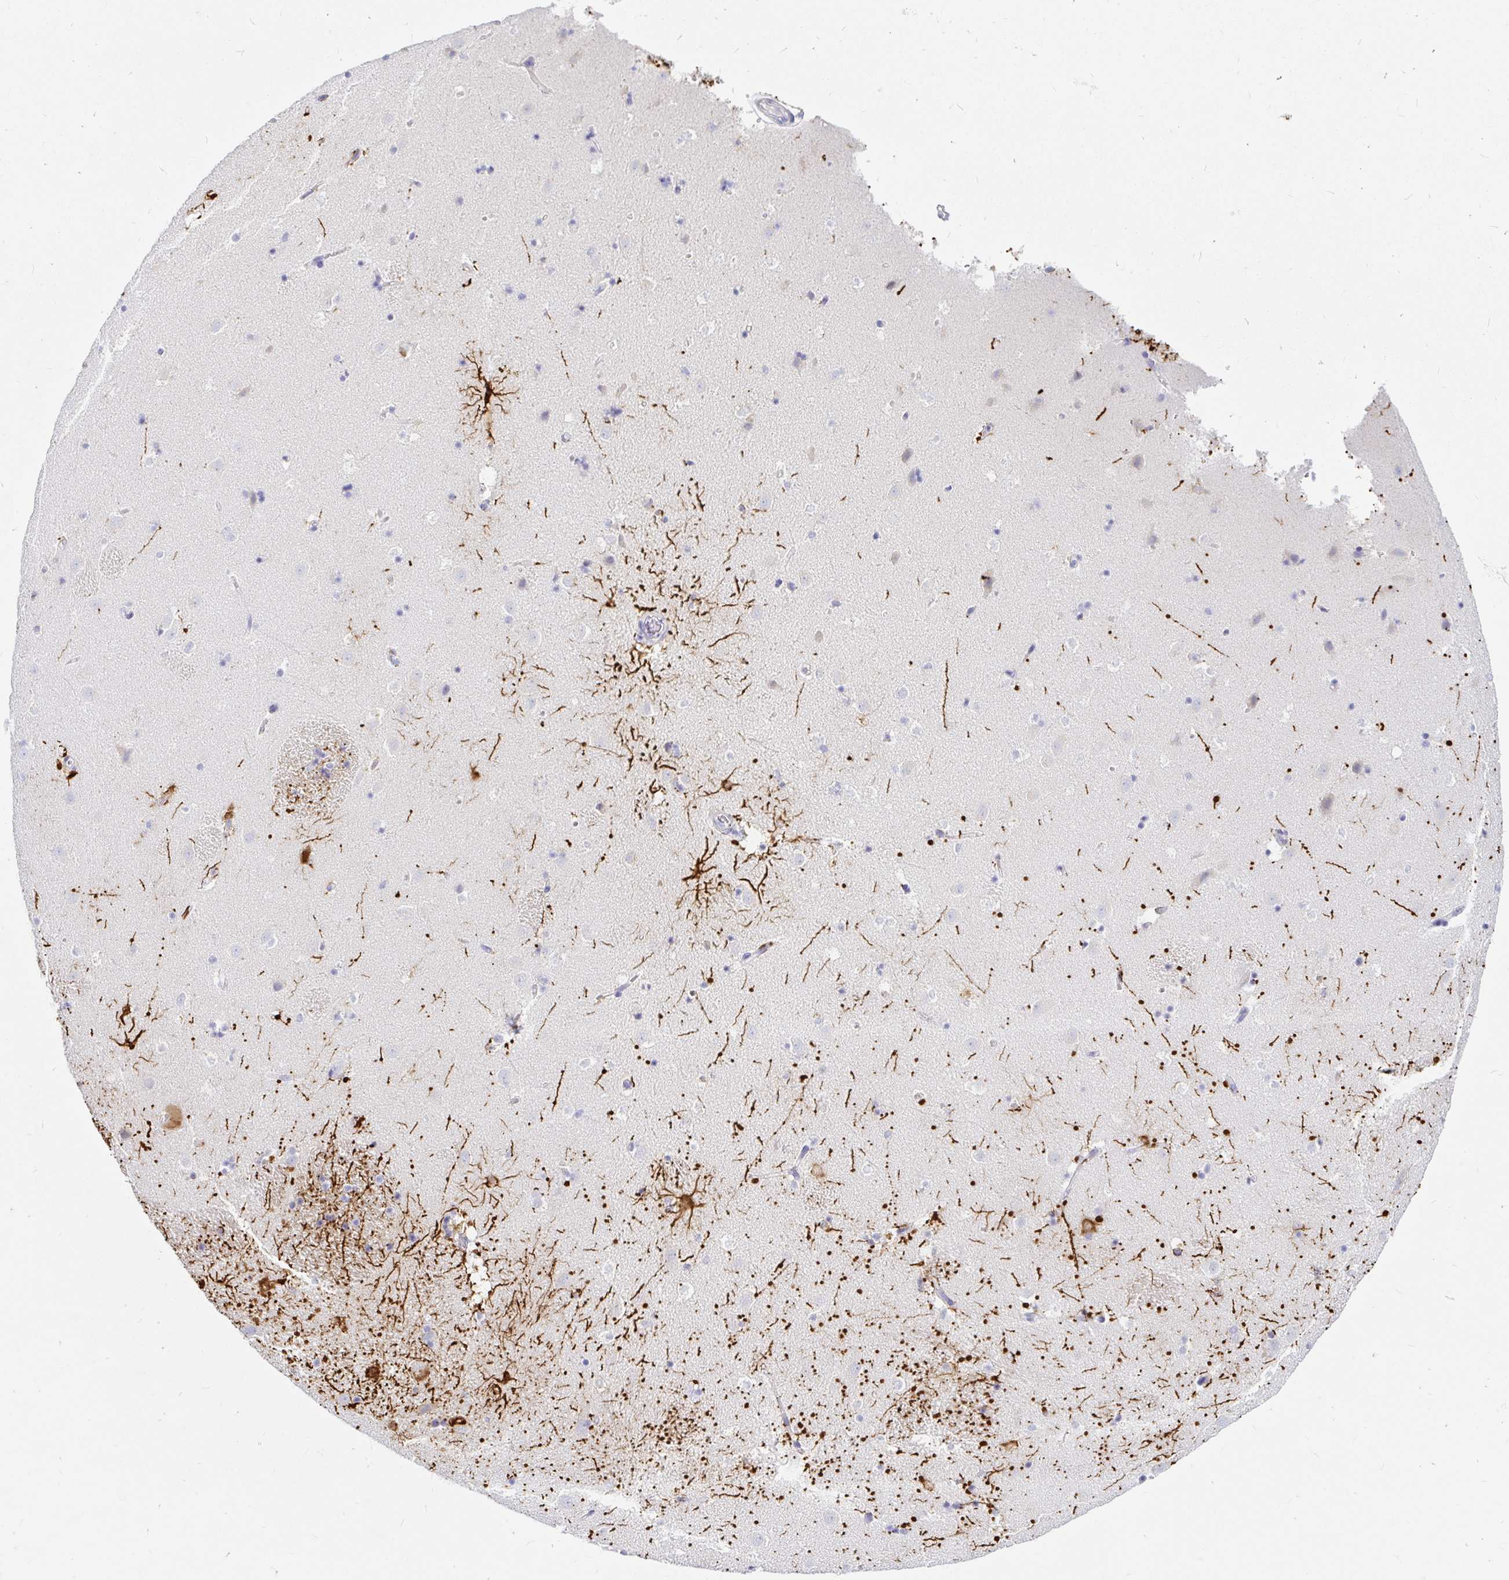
{"staining": {"intensity": "strong", "quantity": "<25%", "location": "cytoplasmic/membranous"}, "tissue": "caudate", "cell_type": "Glial cells", "image_type": "normal", "snomed": [{"axis": "morphology", "description": "Normal tissue, NOS"}, {"axis": "topography", "description": "Lateral ventricle wall"}], "caption": "Caudate stained for a protein (brown) reveals strong cytoplasmic/membranous positive staining in approximately <25% of glial cells.", "gene": "NR2E1", "patient": {"sex": "male", "age": 37}}